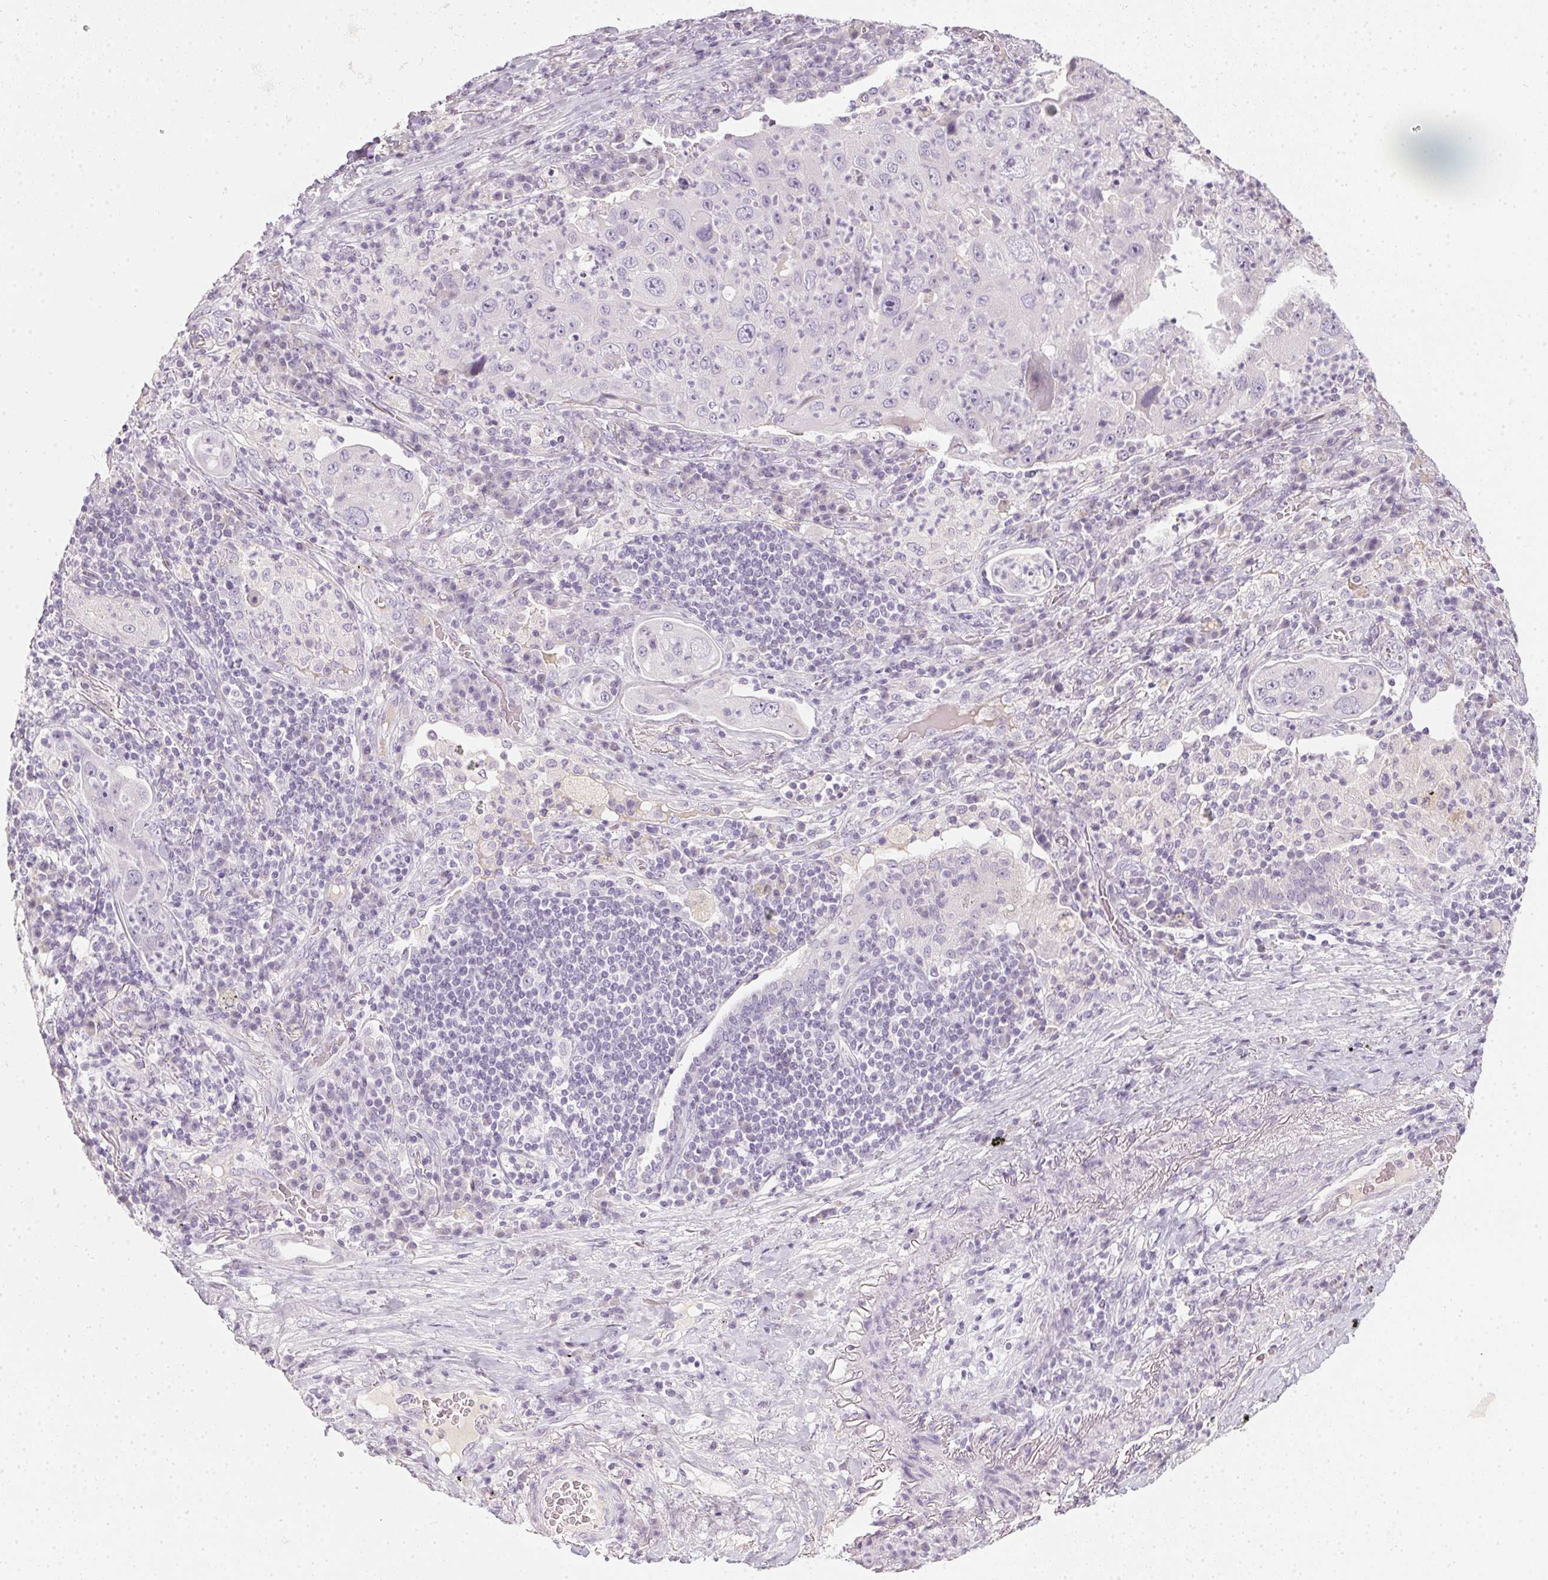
{"staining": {"intensity": "negative", "quantity": "none", "location": "none"}, "tissue": "lung cancer", "cell_type": "Tumor cells", "image_type": "cancer", "snomed": [{"axis": "morphology", "description": "Squamous cell carcinoma, NOS"}, {"axis": "topography", "description": "Lung"}], "caption": "Immunohistochemistry (IHC) histopathology image of neoplastic tissue: lung squamous cell carcinoma stained with DAB reveals no significant protein expression in tumor cells.", "gene": "TMEM72", "patient": {"sex": "female", "age": 59}}